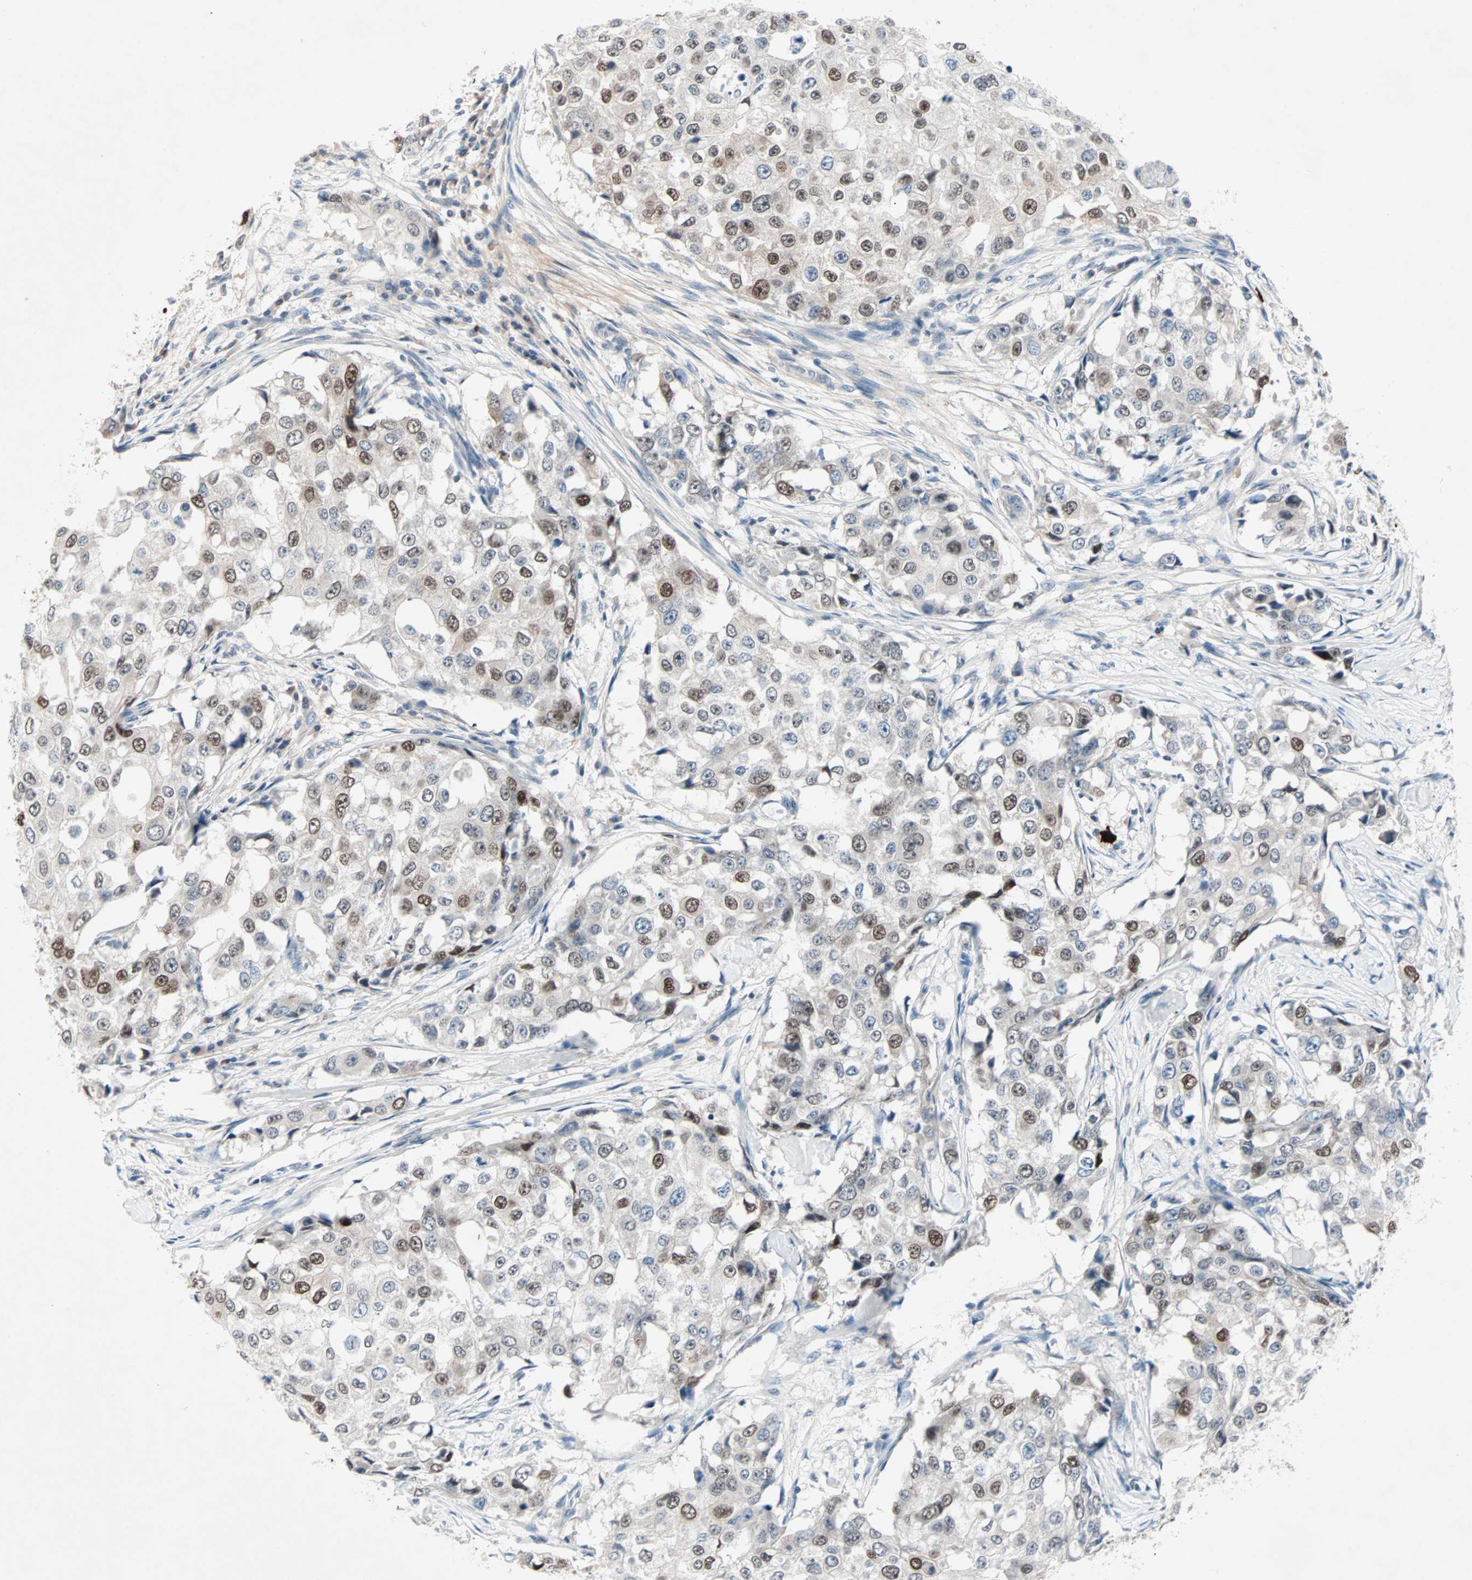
{"staining": {"intensity": "strong", "quantity": "<25%", "location": "nuclear"}, "tissue": "breast cancer", "cell_type": "Tumor cells", "image_type": "cancer", "snomed": [{"axis": "morphology", "description": "Duct carcinoma"}, {"axis": "topography", "description": "Breast"}], "caption": "This histopathology image shows breast cancer (invasive ductal carcinoma) stained with immunohistochemistry to label a protein in brown. The nuclear of tumor cells show strong positivity for the protein. Nuclei are counter-stained blue.", "gene": "CCNE2", "patient": {"sex": "female", "age": 27}}